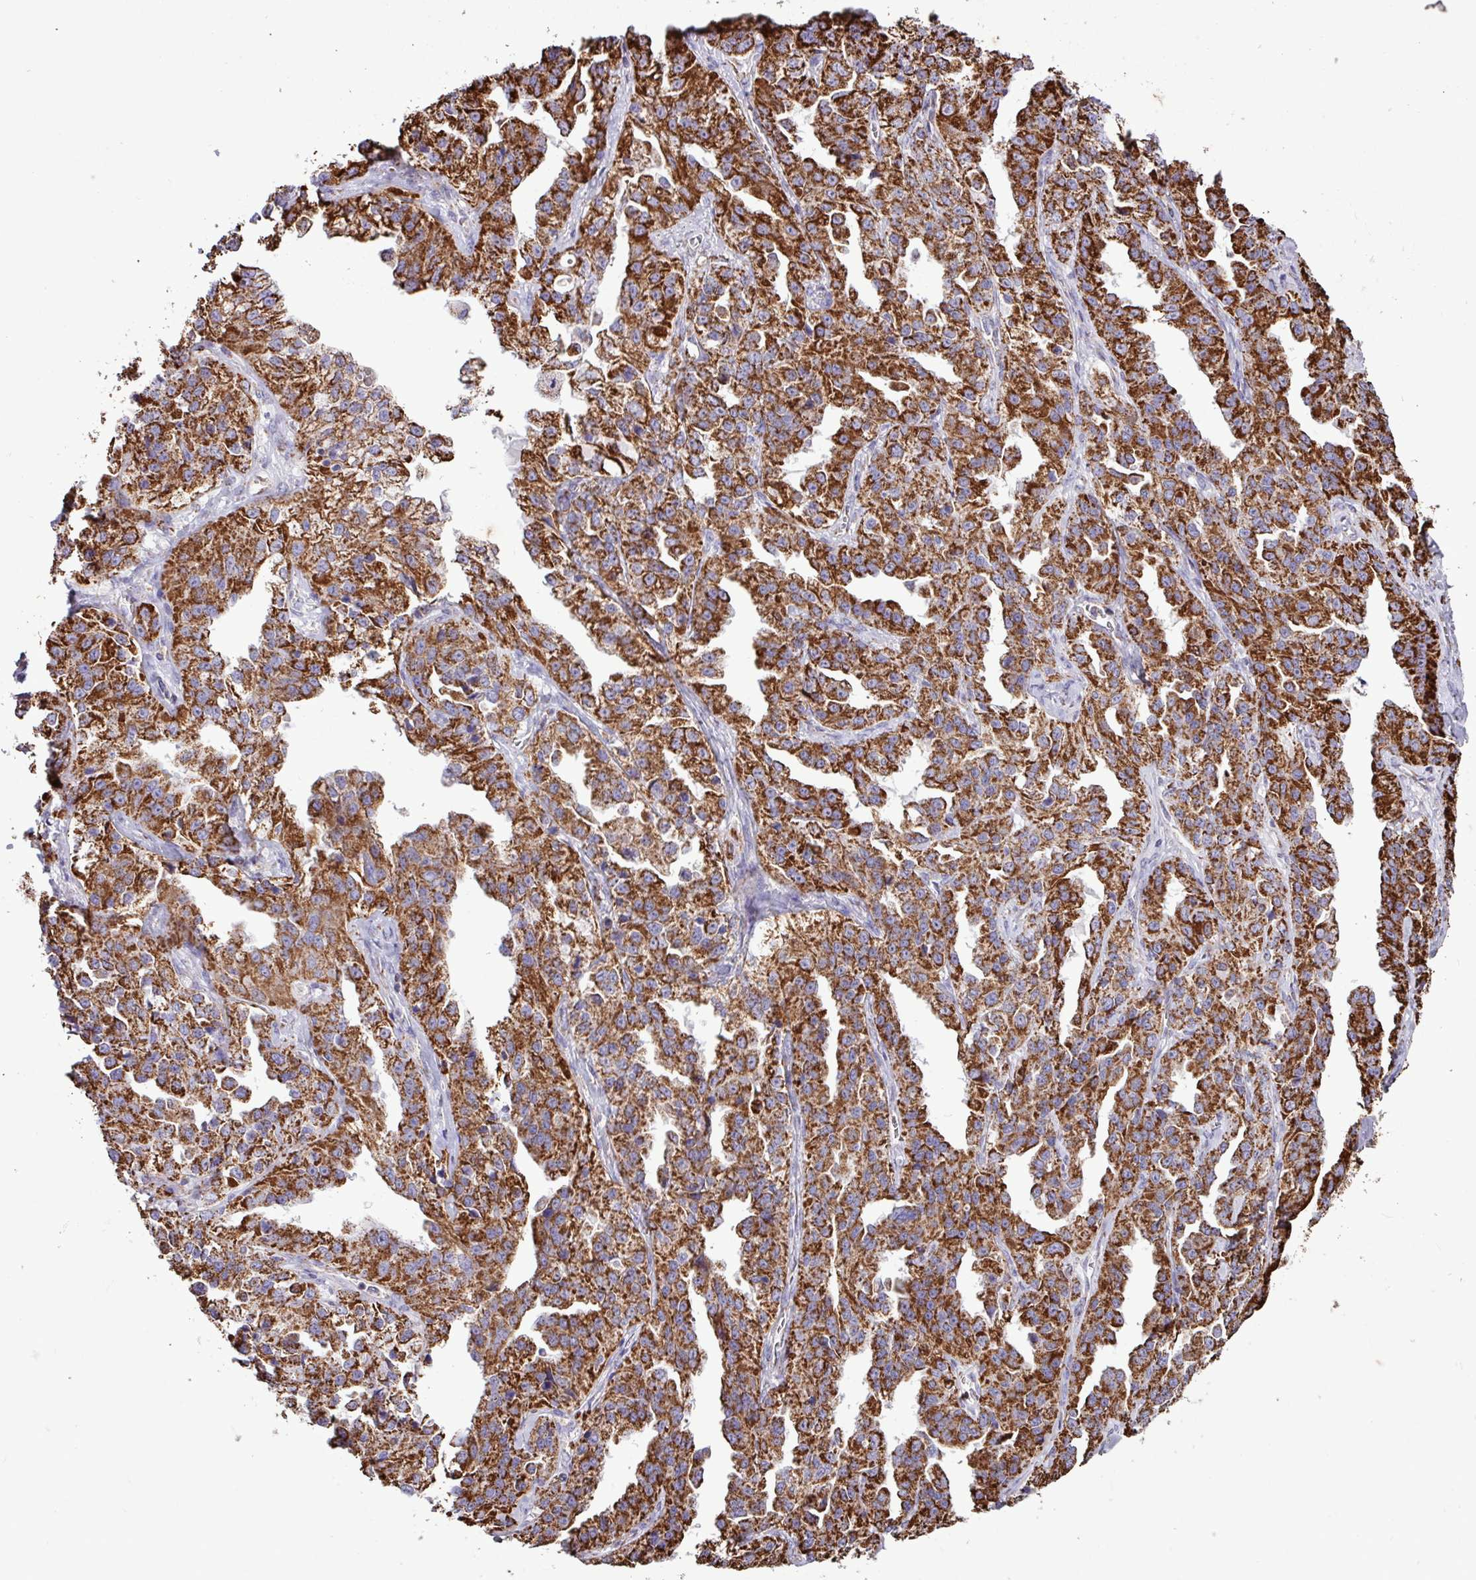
{"staining": {"intensity": "strong", "quantity": ">75%", "location": "cytoplasmic/membranous"}, "tissue": "ovarian cancer", "cell_type": "Tumor cells", "image_type": "cancer", "snomed": [{"axis": "morphology", "description": "Cystadenocarcinoma, serous, NOS"}, {"axis": "topography", "description": "Ovary"}], "caption": "Ovarian cancer tissue displays strong cytoplasmic/membranous staining in about >75% of tumor cells The staining was performed using DAB (3,3'-diaminobenzidine) to visualize the protein expression in brown, while the nuclei were stained in blue with hematoxylin (Magnification: 20x).", "gene": "RTL3", "patient": {"sex": "female", "age": 75}}